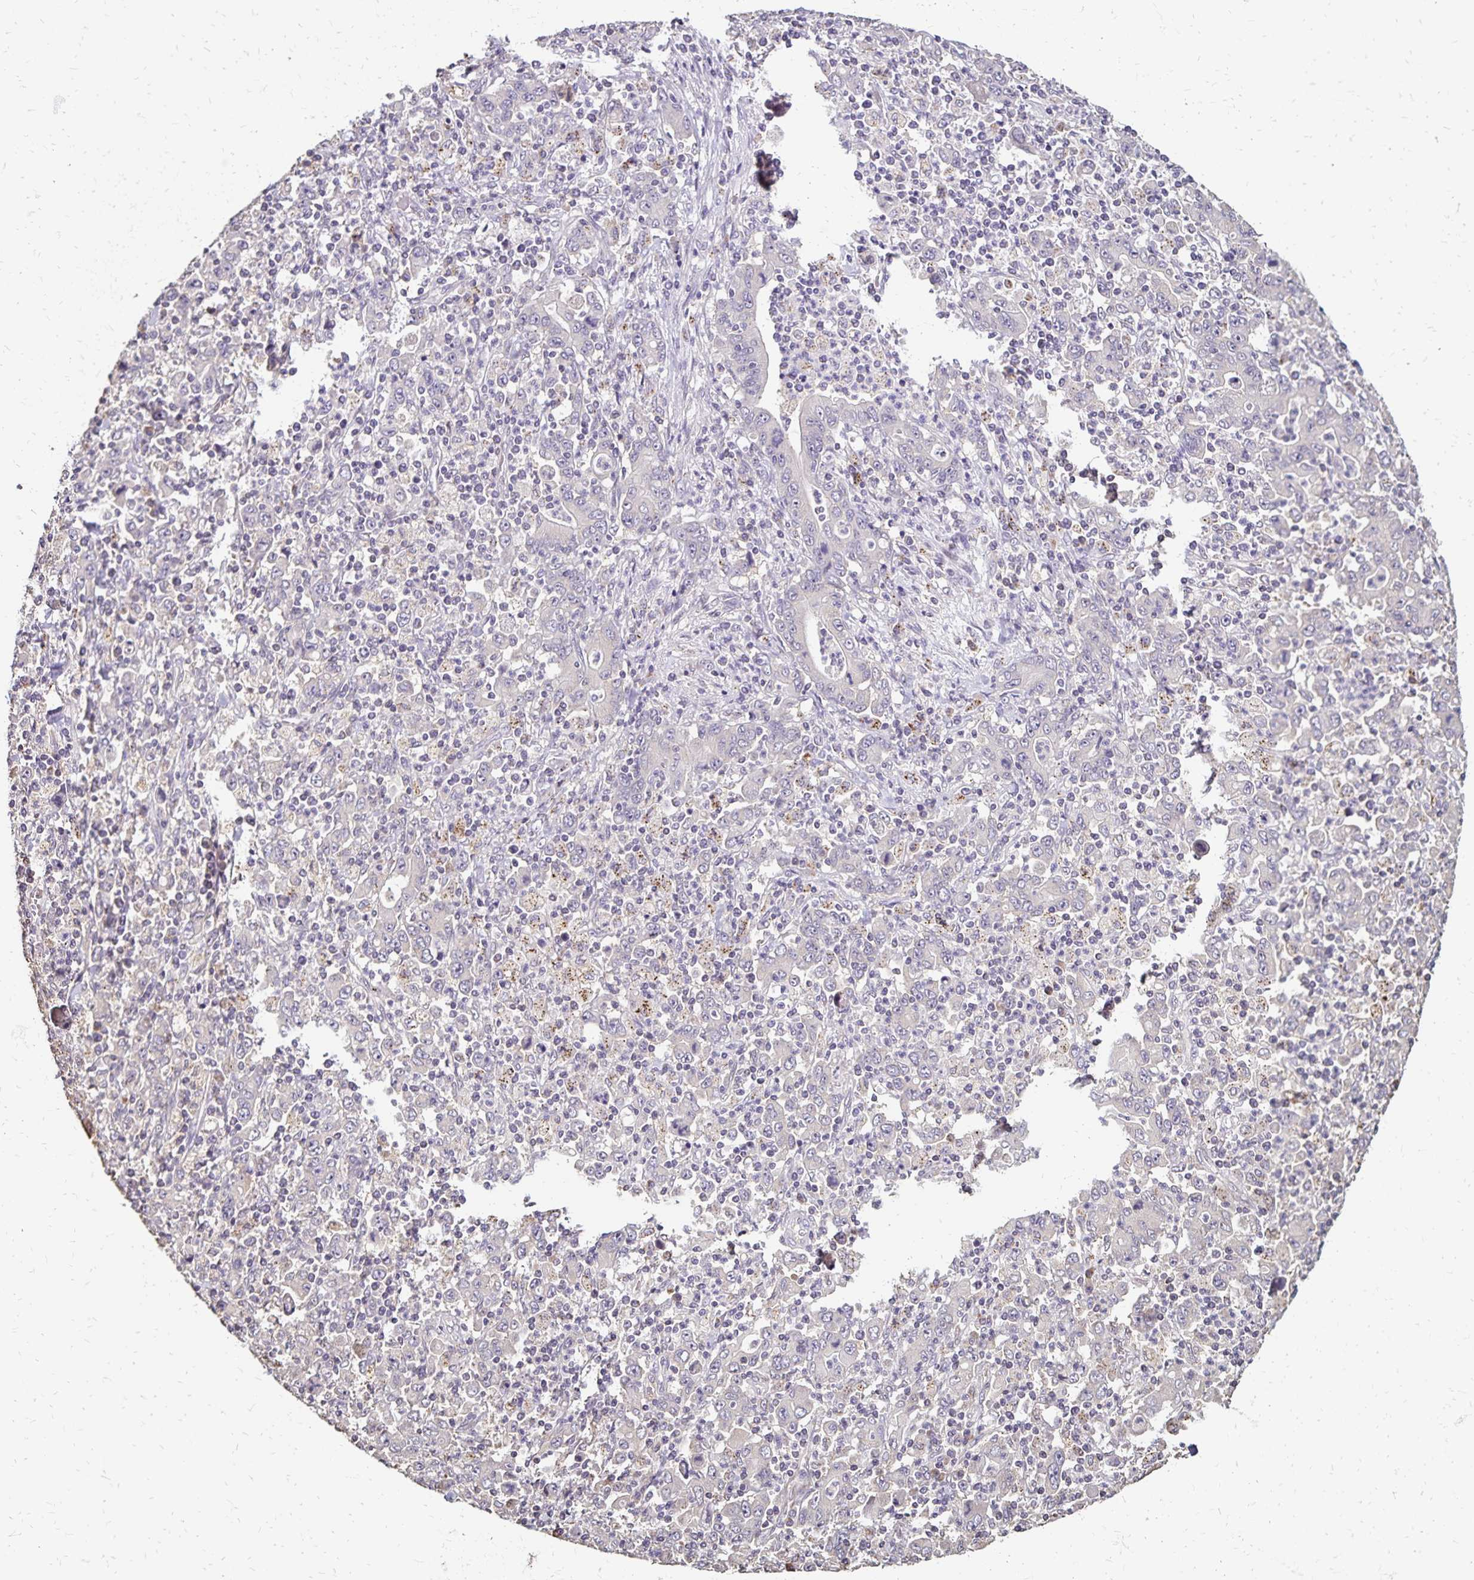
{"staining": {"intensity": "negative", "quantity": "none", "location": "none"}, "tissue": "stomach cancer", "cell_type": "Tumor cells", "image_type": "cancer", "snomed": [{"axis": "morphology", "description": "Adenocarcinoma, NOS"}, {"axis": "topography", "description": "Stomach, upper"}], "caption": "Human stomach adenocarcinoma stained for a protein using immunohistochemistry displays no staining in tumor cells.", "gene": "EMC10", "patient": {"sex": "male", "age": 69}}